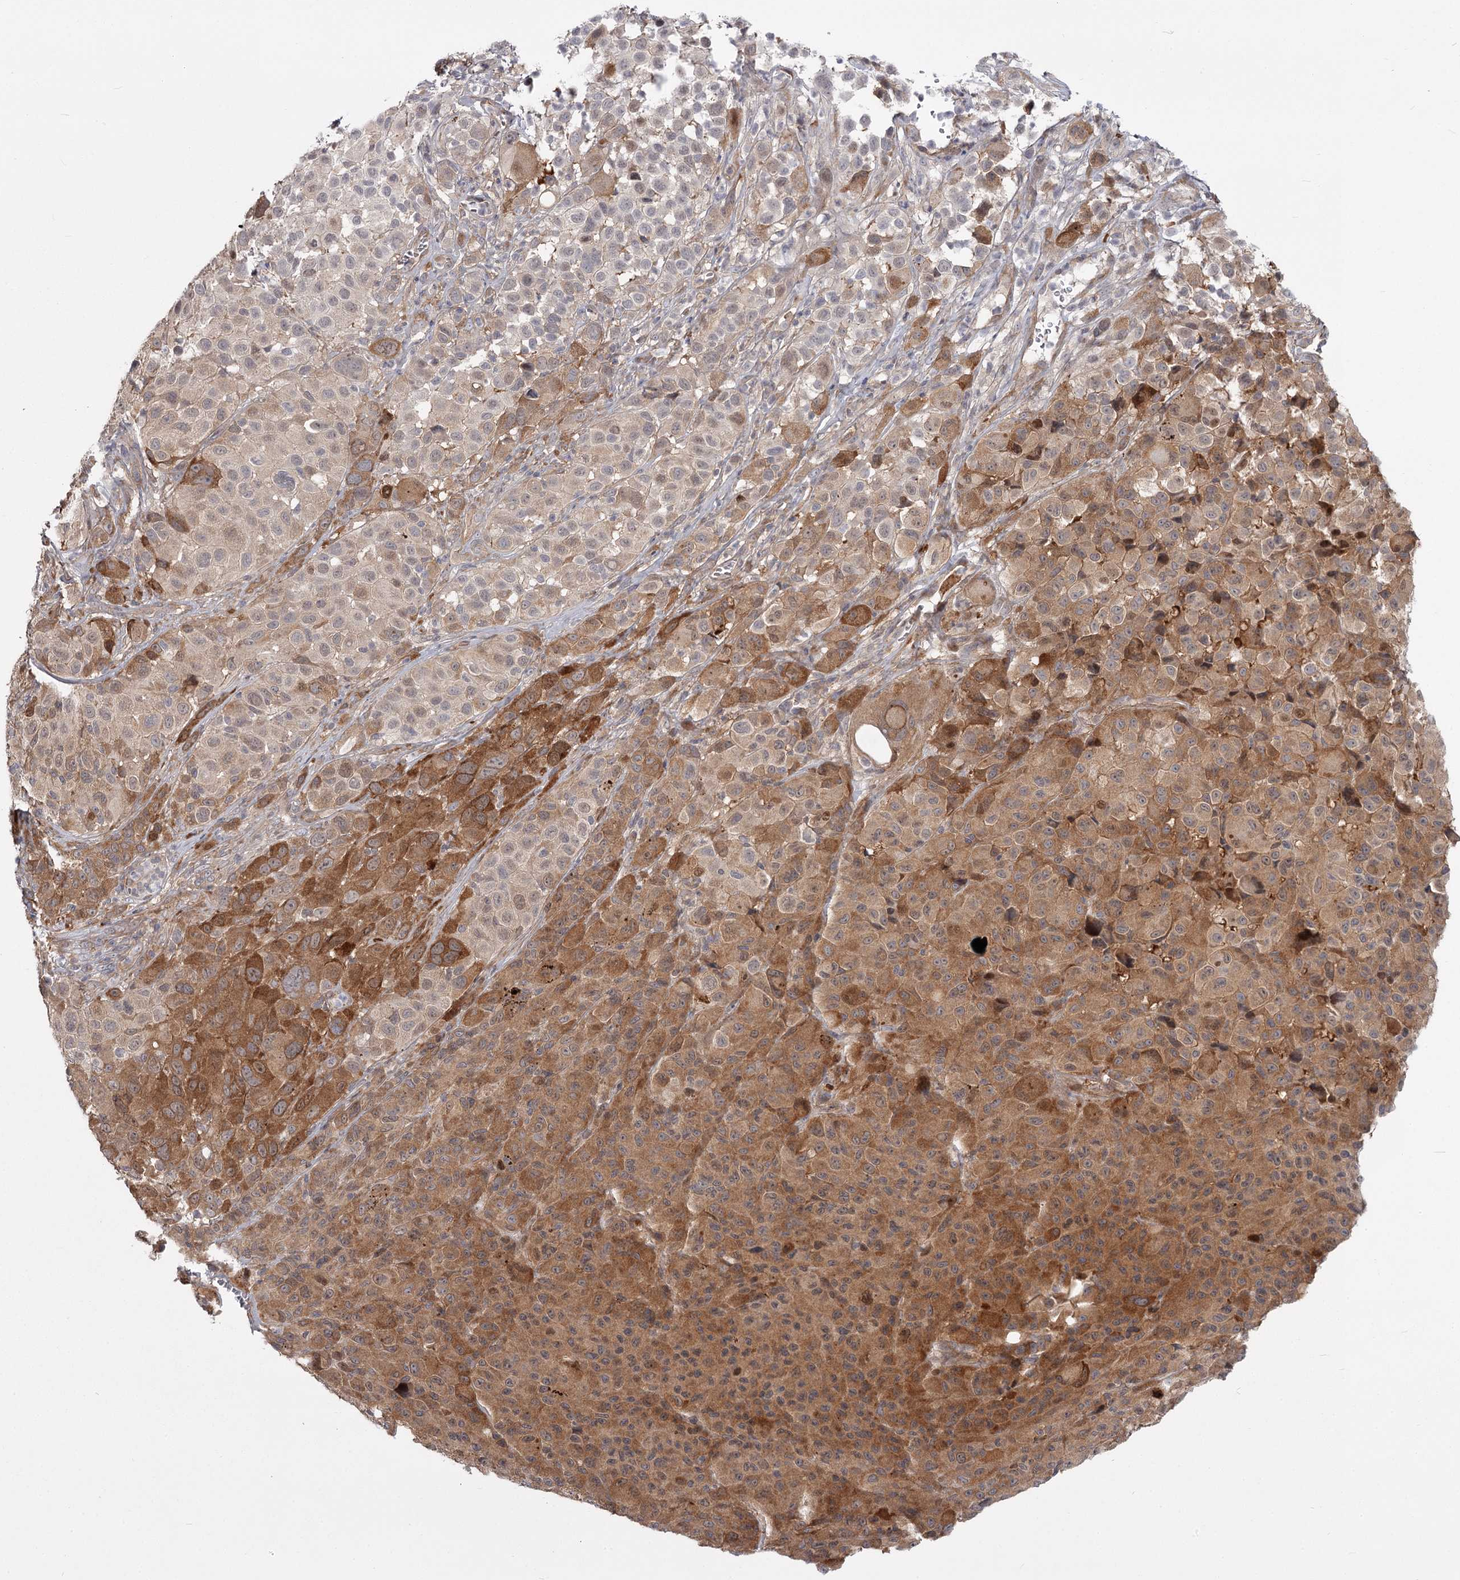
{"staining": {"intensity": "moderate", "quantity": ">75%", "location": "cytoplasmic/membranous"}, "tissue": "melanoma", "cell_type": "Tumor cells", "image_type": "cancer", "snomed": [{"axis": "morphology", "description": "Malignant melanoma, NOS"}, {"axis": "topography", "description": "Skin of trunk"}], "caption": "The photomicrograph shows immunohistochemical staining of melanoma. There is moderate cytoplasmic/membranous staining is appreciated in about >75% of tumor cells.", "gene": "CCNG2", "patient": {"sex": "male", "age": 71}}